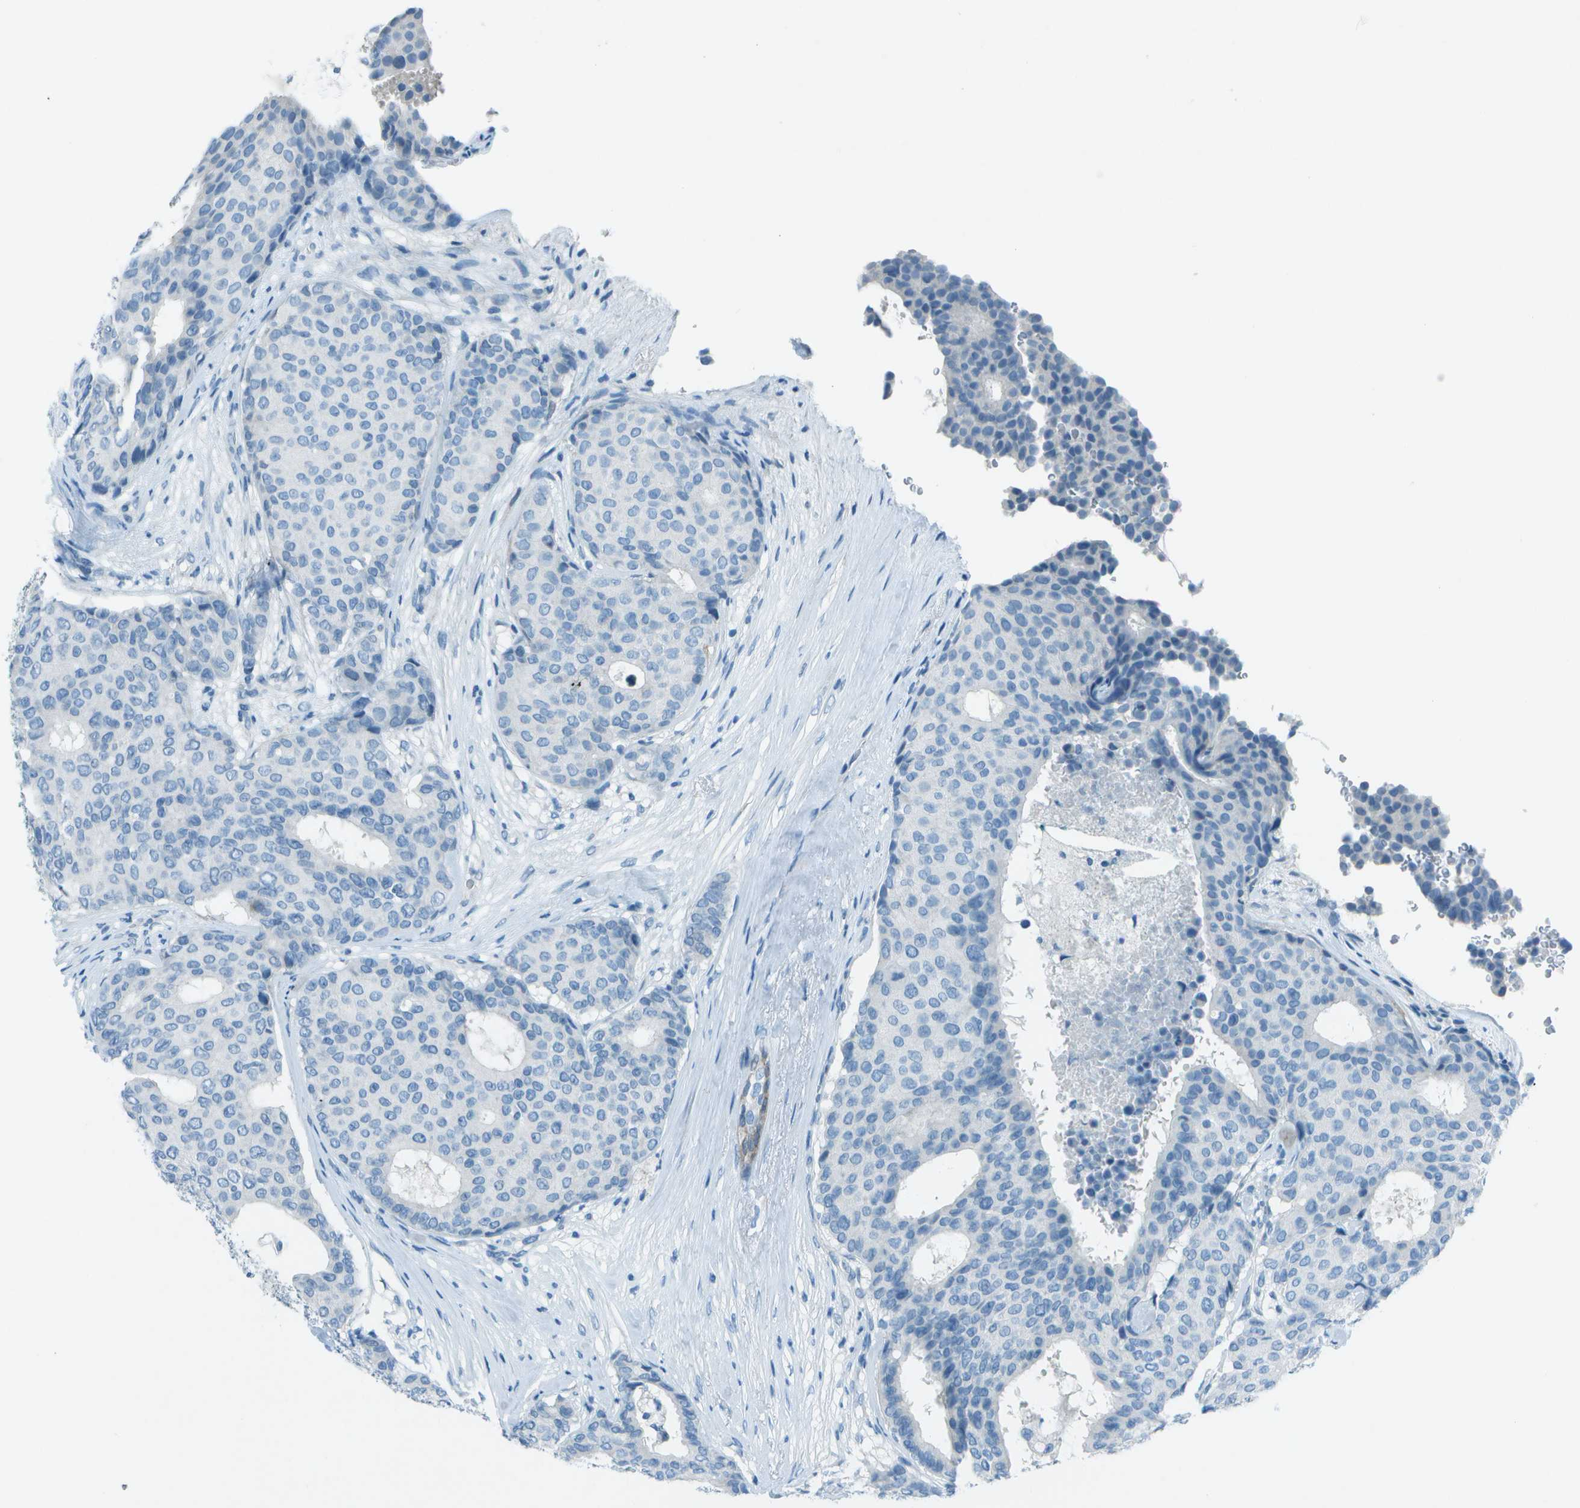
{"staining": {"intensity": "negative", "quantity": "none", "location": "none"}, "tissue": "breast cancer", "cell_type": "Tumor cells", "image_type": "cancer", "snomed": [{"axis": "morphology", "description": "Duct carcinoma"}, {"axis": "topography", "description": "Breast"}], "caption": "Immunohistochemistry of human breast cancer (invasive ductal carcinoma) shows no staining in tumor cells. (Stains: DAB immunohistochemistry with hematoxylin counter stain, Microscopy: brightfield microscopy at high magnification).", "gene": "FGF1", "patient": {"sex": "female", "age": 75}}